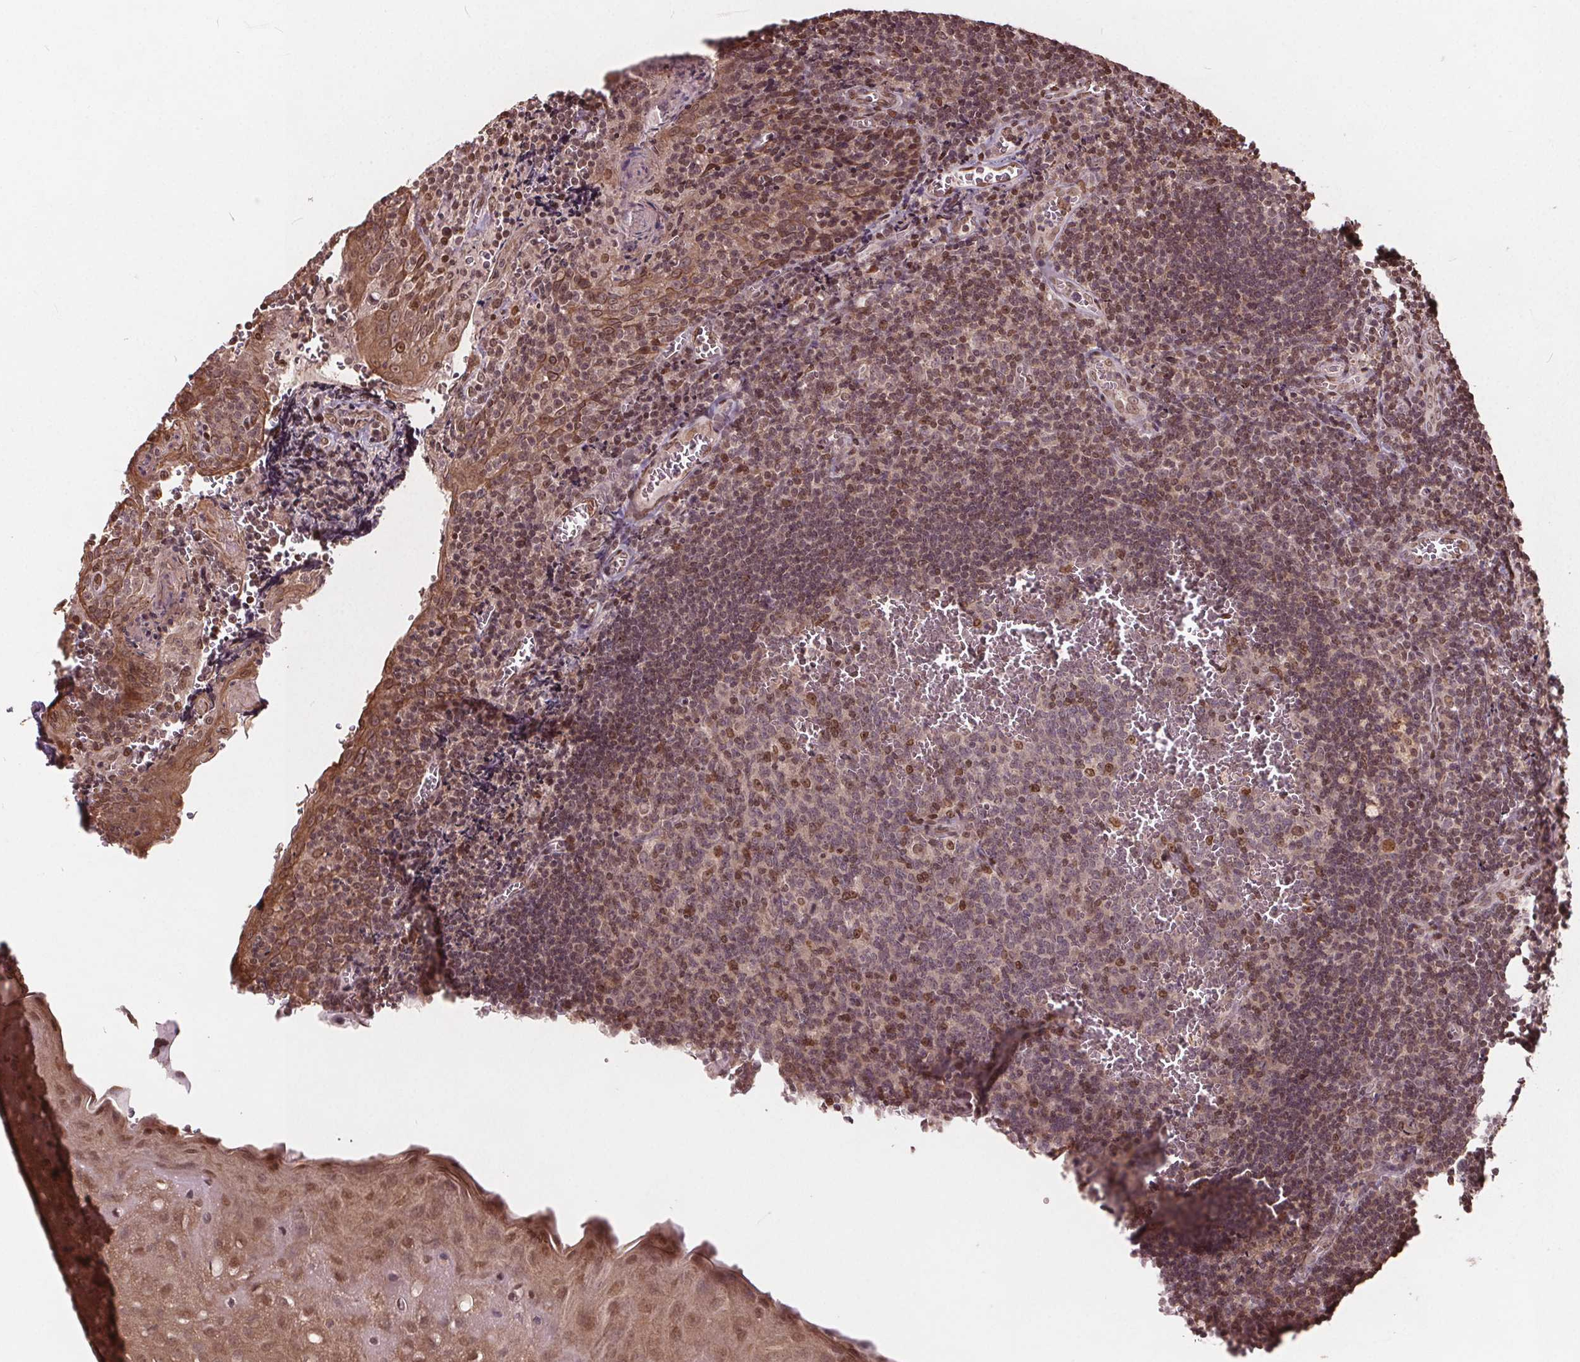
{"staining": {"intensity": "moderate", "quantity": "25%-75%", "location": "nuclear"}, "tissue": "tonsil", "cell_type": "Germinal center cells", "image_type": "normal", "snomed": [{"axis": "morphology", "description": "Normal tissue, NOS"}, {"axis": "morphology", "description": "Inflammation, NOS"}, {"axis": "topography", "description": "Tonsil"}], "caption": "DAB immunohistochemical staining of normal human tonsil reveals moderate nuclear protein expression in about 25%-75% of germinal center cells. Nuclei are stained in blue.", "gene": "HIF1AN", "patient": {"sex": "female", "age": 31}}